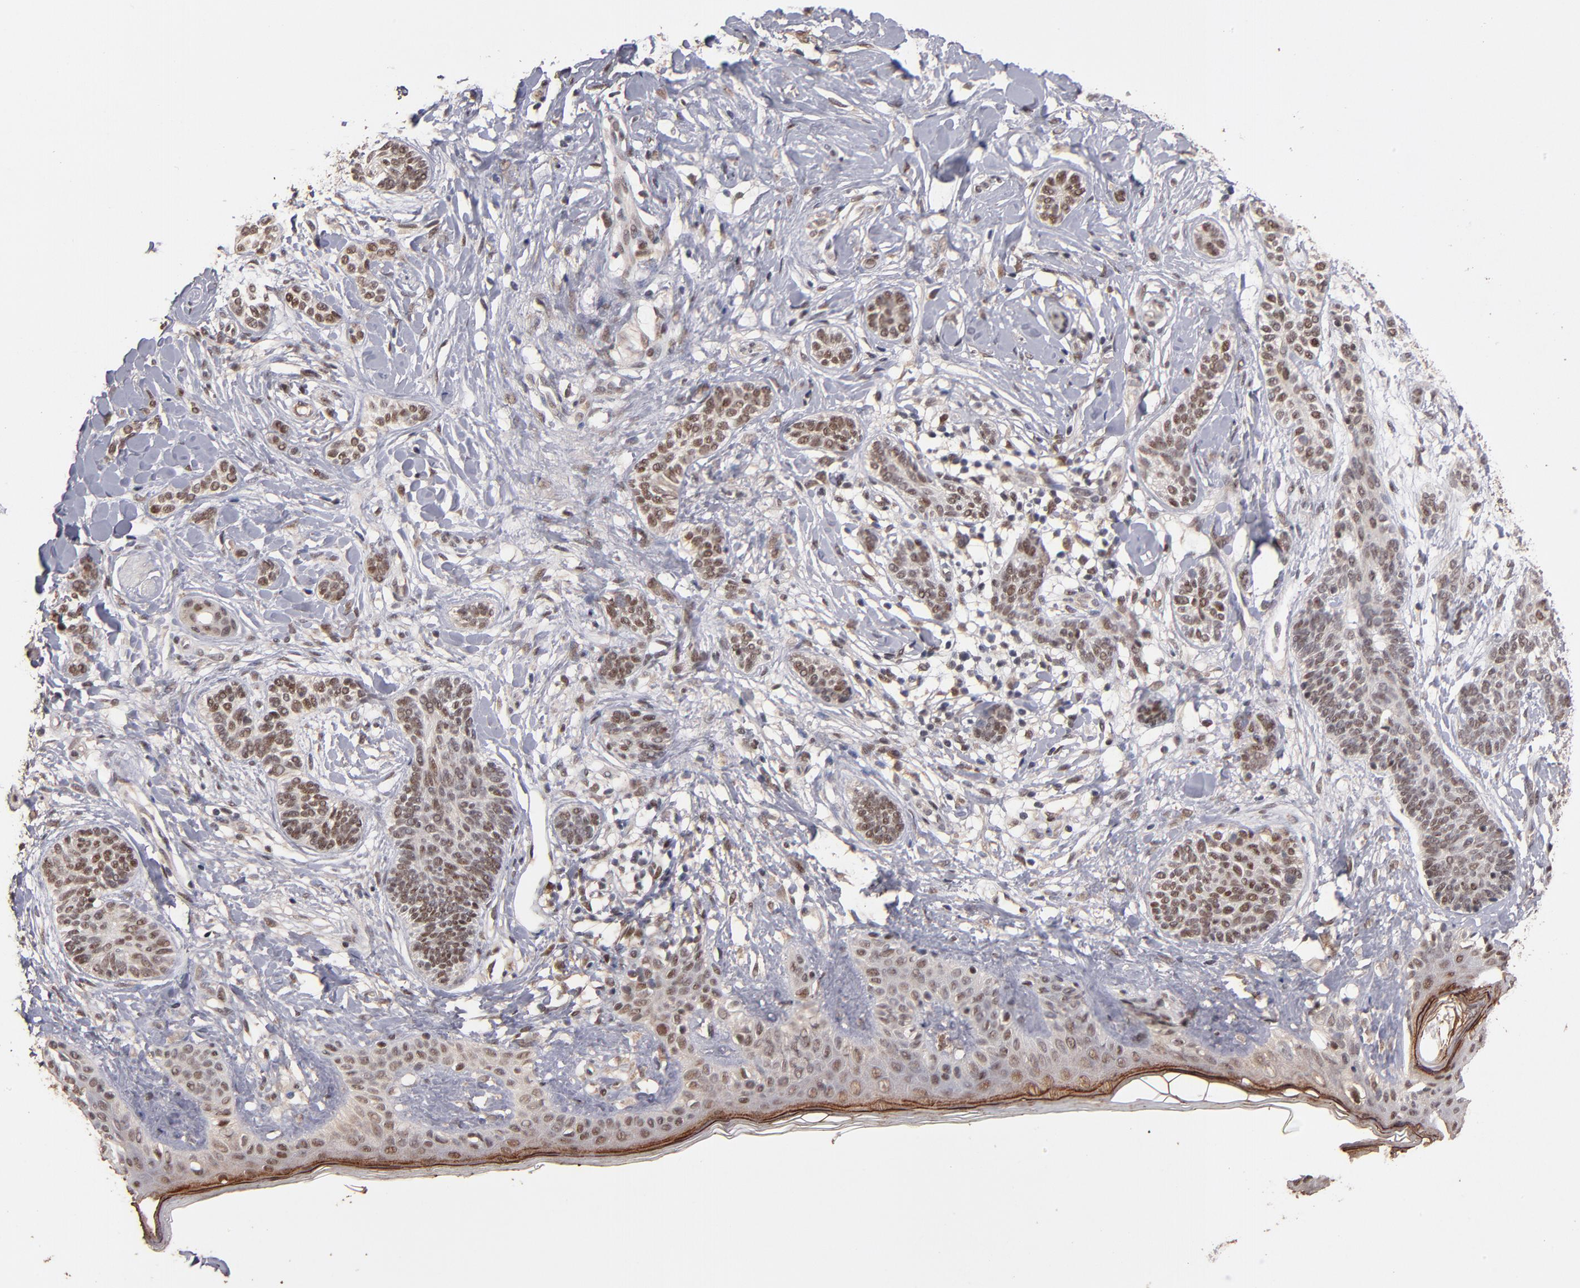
{"staining": {"intensity": "moderate", "quantity": ">75%", "location": "nuclear"}, "tissue": "skin cancer", "cell_type": "Tumor cells", "image_type": "cancer", "snomed": [{"axis": "morphology", "description": "Normal tissue, NOS"}, {"axis": "morphology", "description": "Basal cell carcinoma"}, {"axis": "topography", "description": "Skin"}], "caption": "Brown immunohistochemical staining in skin basal cell carcinoma displays moderate nuclear expression in about >75% of tumor cells.", "gene": "EAPP", "patient": {"sex": "male", "age": 63}}